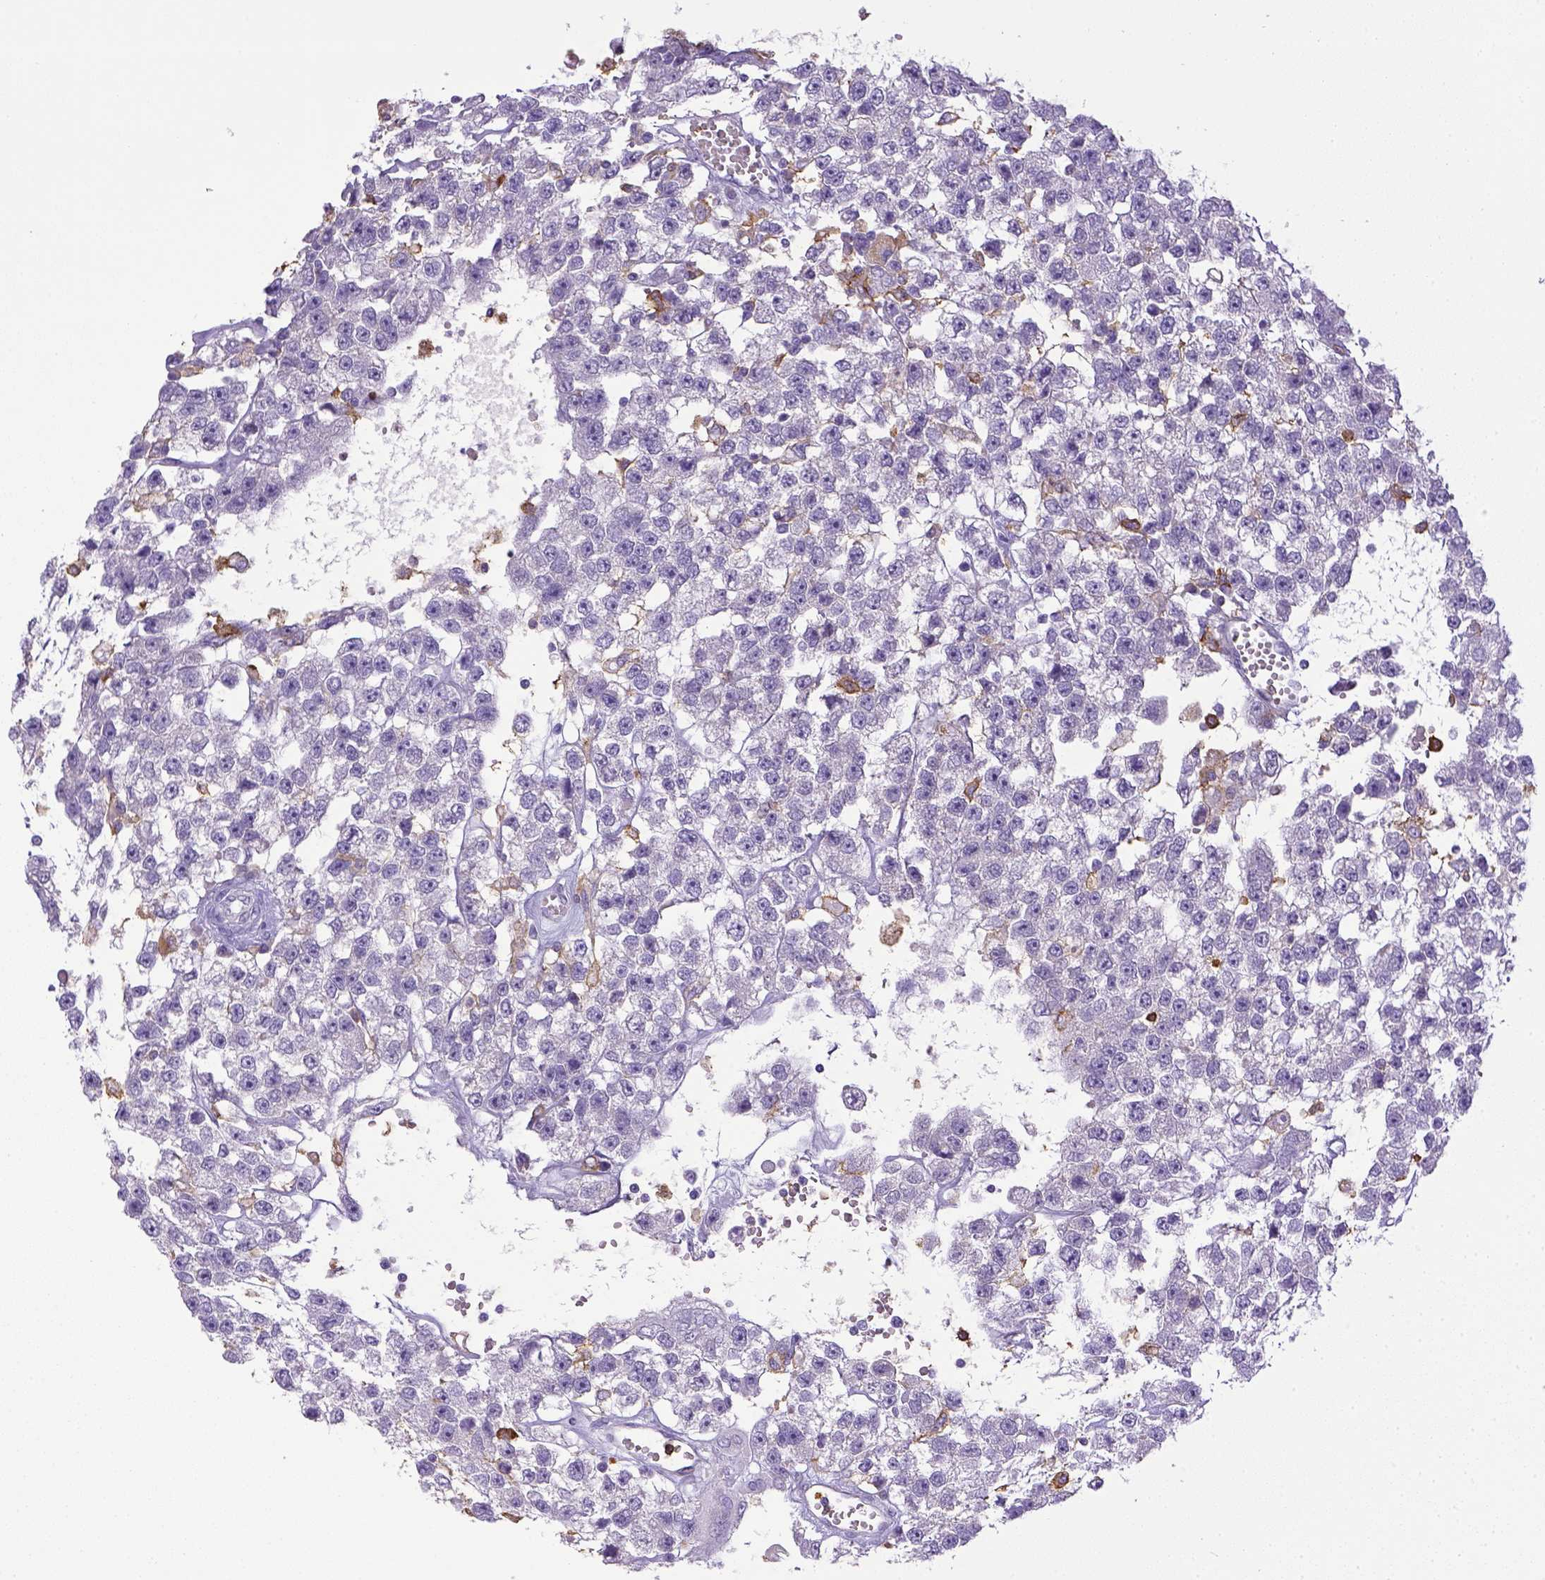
{"staining": {"intensity": "negative", "quantity": "none", "location": "none"}, "tissue": "testis cancer", "cell_type": "Tumor cells", "image_type": "cancer", "snomed": [{"axis": "morphology", "description": "Seminoma, NOS"}, {"axis": "topography", "description": "Testis"}], "caption": "High power microscopy photomicrograph of an IHC photomicrograph of testis cancer (seminoma), revealing no significant staining in tumor cells. (DAB (3,3'-diaminobenzidine) immunohistochemistry, high magnification).", "gene": "ITGAM", "patient": {"sex": "male", "age": 34}}